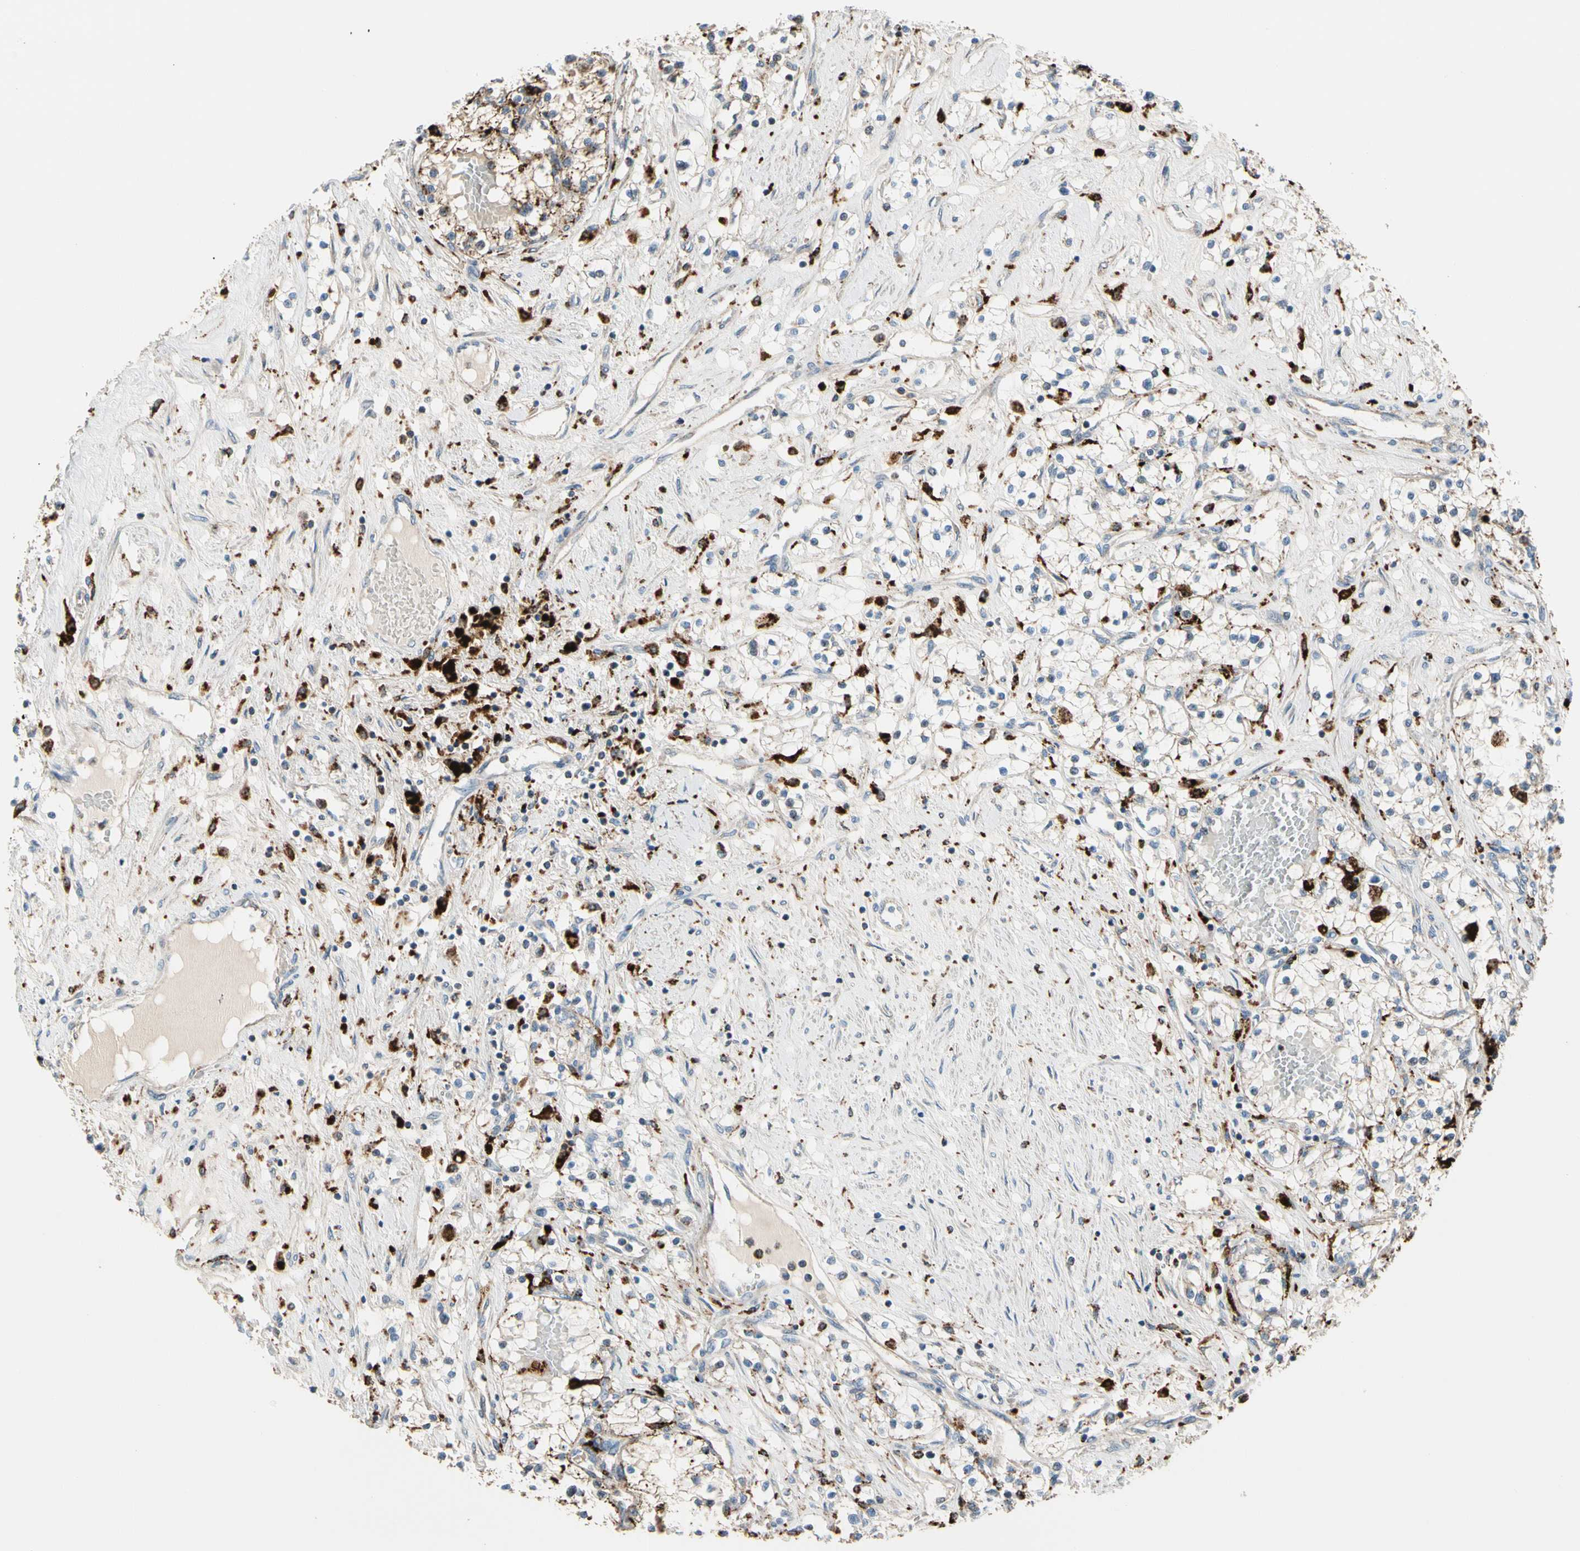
{"staining": {"intensity": "moderate", "quantity": "<25%", "location": "cytoplasmic/membranous"}, "tissue": "renal cancer", "cell_type": "Tumor cells", "image_type": "cancer", "snomed": [{"axis": "morphology", "description": "Adenocarcinoma, NOS"}, {"axis": "topography", "description": "Kidney"}], "caption": "Protein staining of renal cancer tissue demonstrates moderate cytoplasmic/membranous staining in about <25% of tumor cells. (DAB IHC, brown staining for protein, blue staining for nuclei).", "gene": "GM2A", "patient": {"sex": "male", "age": 68}}